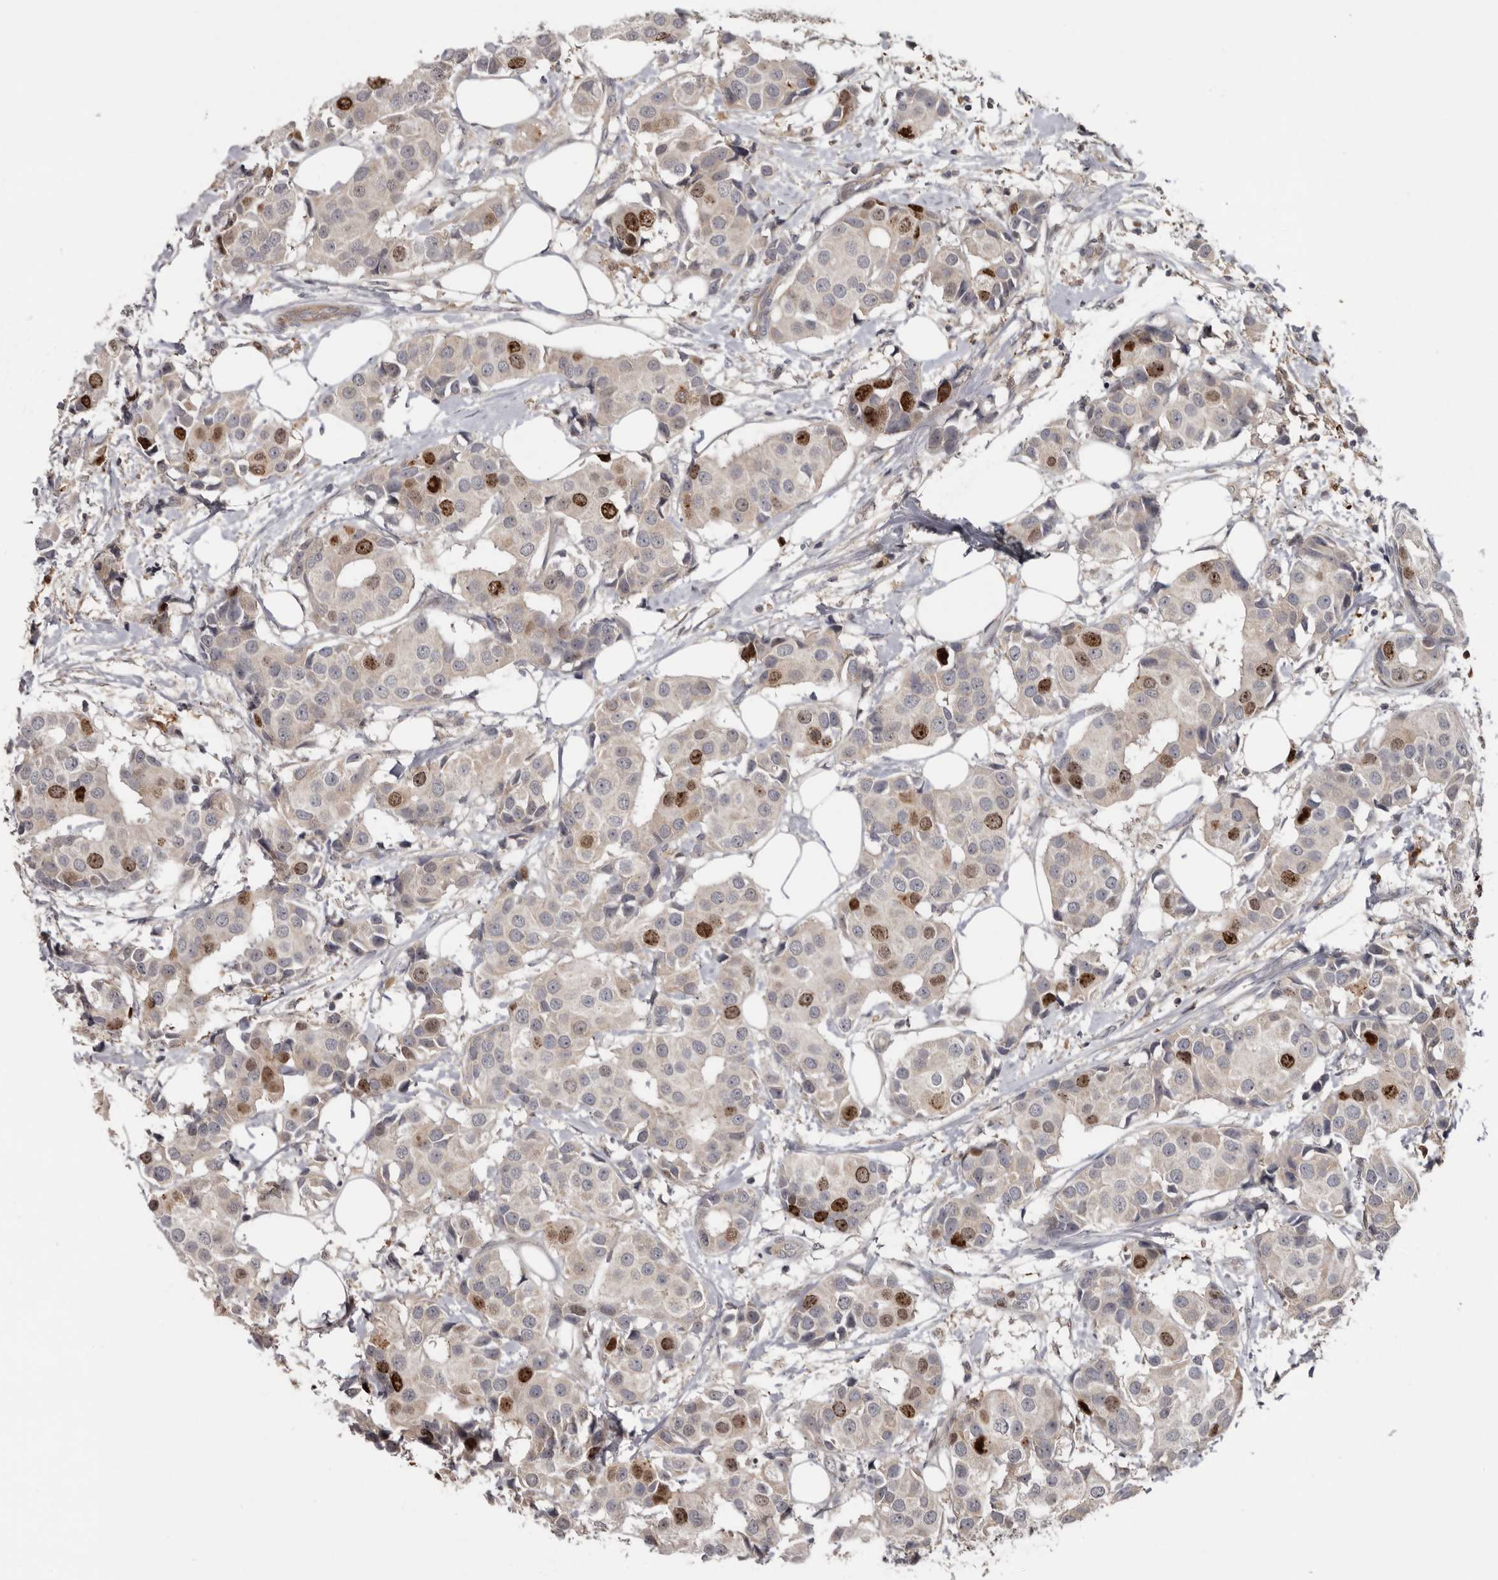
{"staining": {"intensity": "strong", "quantity": "25%-75%", "location": "nuclear"}, "tissue": "breast cancer", "cell_type": "Tumor cells", "image_type": "cancer", "snomed": [{"axis": "morphology", "description": "Normal tissue, NOS"}, {"axis": "morphology", "description": "Duct carcinoma"}, {"axis": "topography", "description": "Breast"}], "caption": "The histopathology image displays staining of breast intraductal carcinoma, revealing strong nuclear protein expression (brown color) within tumor cells.", "gene": "CDCA8", "patient": {"sex": "female", "age": 39}}